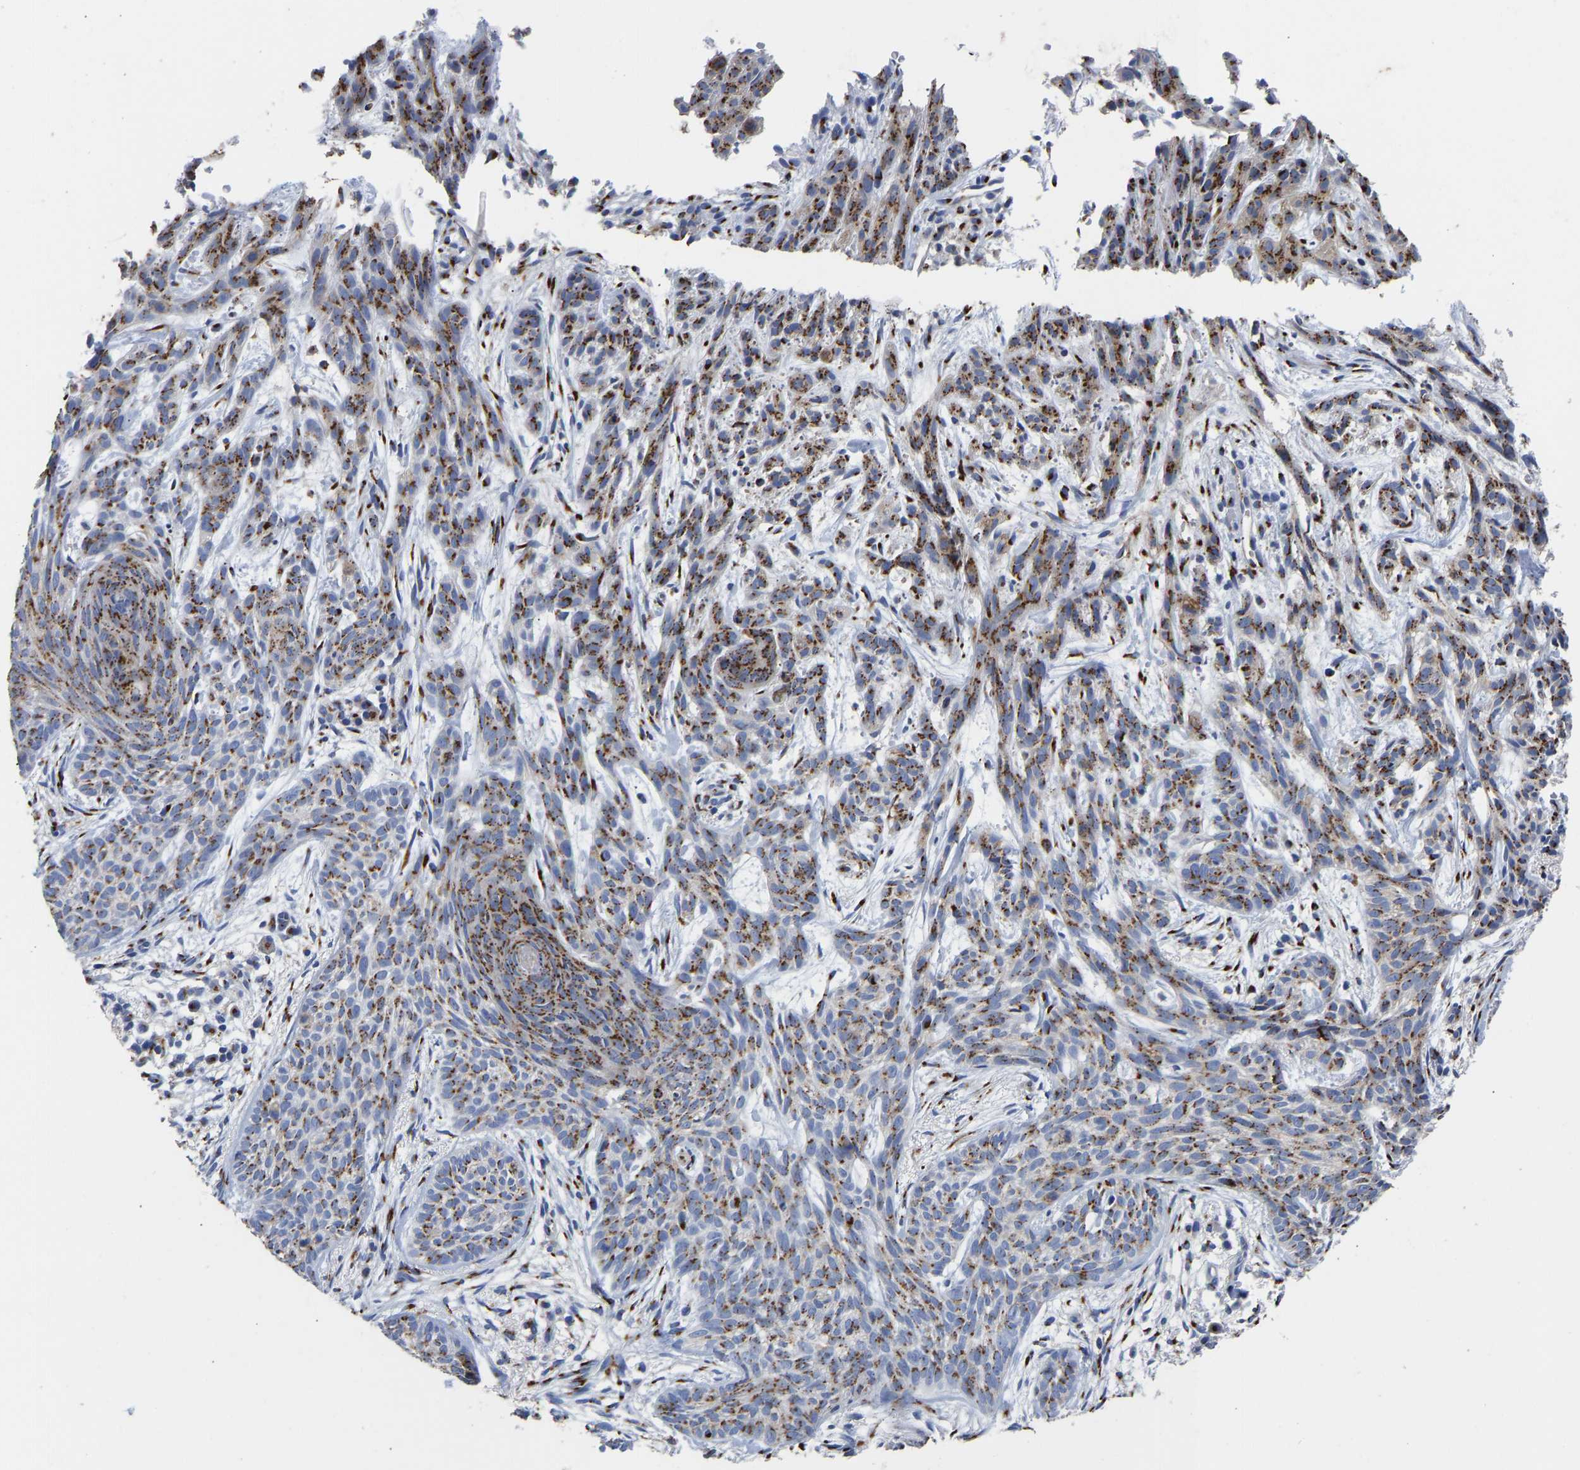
{"staining": {"intensity": "moderate", "quantity": ">75%", "location": "cytoplasmic/membranous"}, "tissue": "skin cancer", "cell_type": "Tumor cells", "image_type": "cancer", "snomed": [{"axis": "morphology", "description": "Basal cell carcinoma"}, {"axis": "topography", "description": "Skin"}], "caption": "Tumor cells reveal moderate cytoplasmic/membranous positivity in approximately >75% of cells in basal cell carcinoma (skin).", "gene": "TMEM87A", "patient": {"sex": "female", "age": 59}}